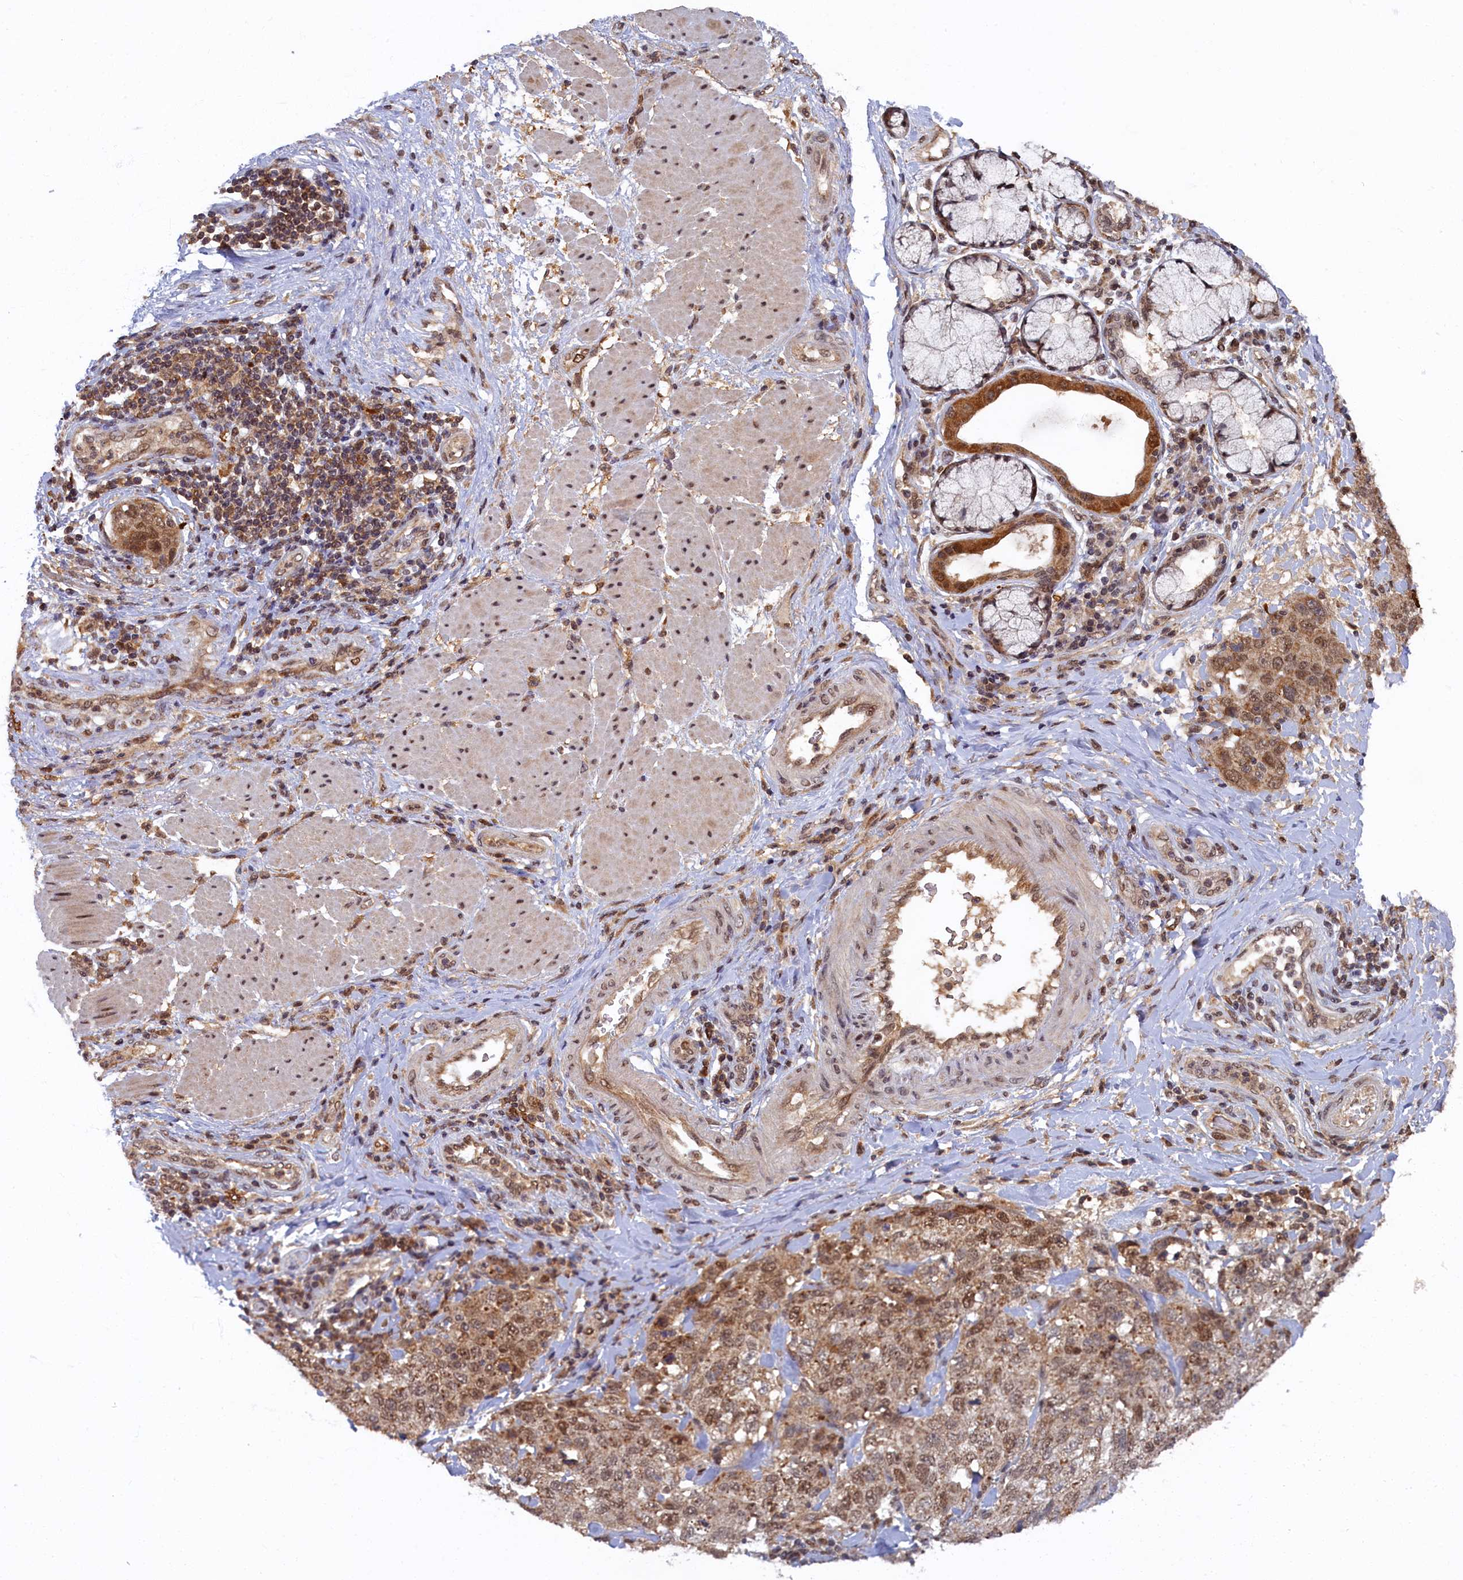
{"staining": {"intensity": "moderate", "quantity": ">75%", "location": "cytoplasmic/membranous,nuclear"}, "tissue": "stomach cancer", "cell_type": "Tumor cells", "image_type": "cancer", "snomed": [{"axis": "morphology", "description": "Adenocarcinoma, NOS"}, {"axis": "topography", "description": "Stomach"}], "caption": "The photomicrograph displays a brown stain indicating the presence of a protein in the cytoplasmic/membranous and nuclear of tumor cells in stomach cancer. (Stains: DAB (3,3'-diaminobenzidine) in brown, nuclei in blue, Microscopy: brightfield microscopy at high magnification).", "gene": "BRCA1", "patient": {"sex": "male", "age": 48}}